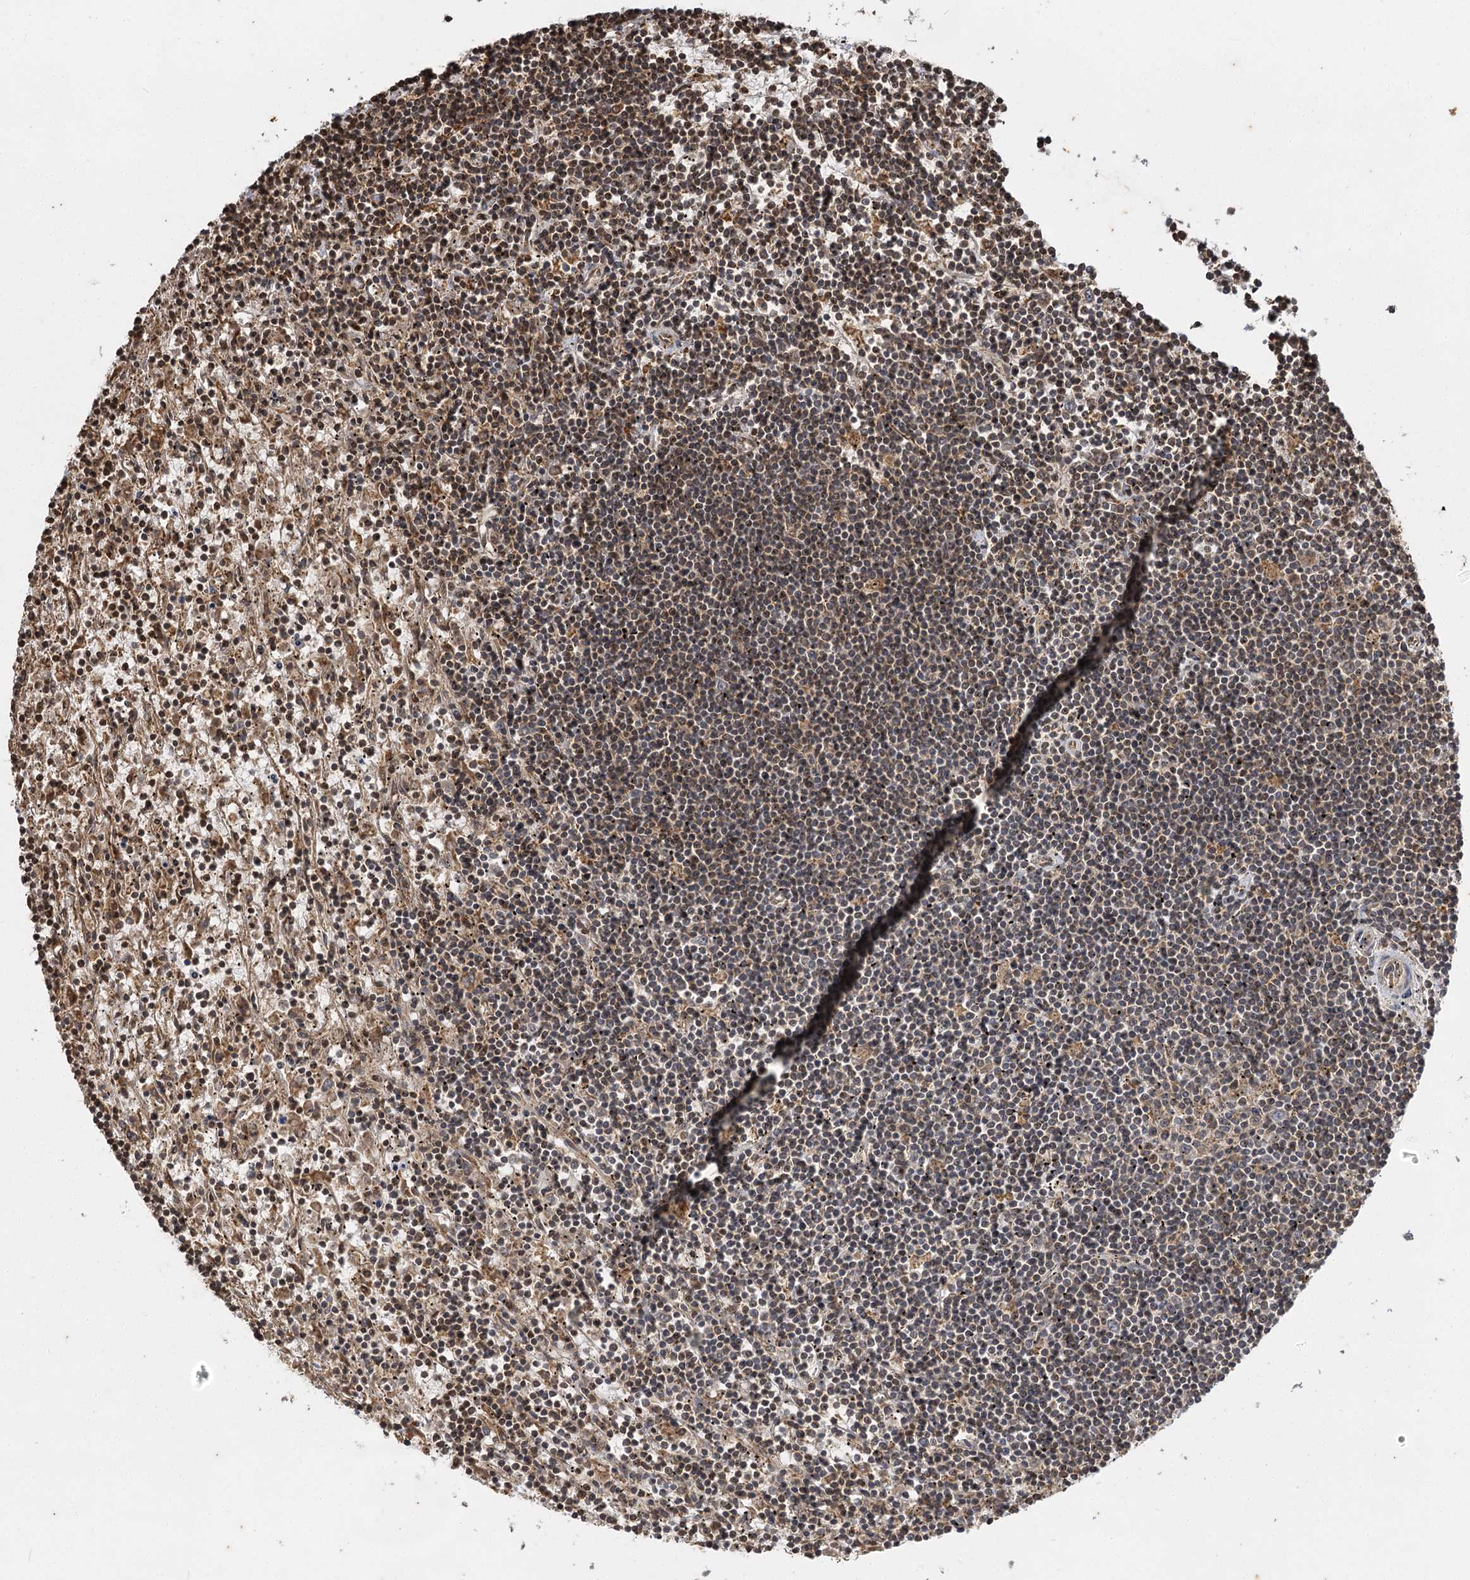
{"staining": {"intensity": "moderate", "quantity": "<25%", "location": "cytoplasmic/membranous,nuclear"}, "tissue": "lymphoma", "cell_type": "Tumor cells", "image_type": "cancer", "snomed": [{"axis": "morphology", "description": "Malignant lymphoma, non-Hodgkin's type, Low grade"}, {"axis": "topography", "description": "Spleen"}], "caption": "An image showing moderate cytoplasmic/membranous and nuclear positivity in approximately <25% of tumor cells in malignant lymphoma, non-Hodgkin's type (low-grade), as visualized by brown immunohistochemical staining.", "gene": "IL11RA", "patient": {"sex": "male", "age": 76}}